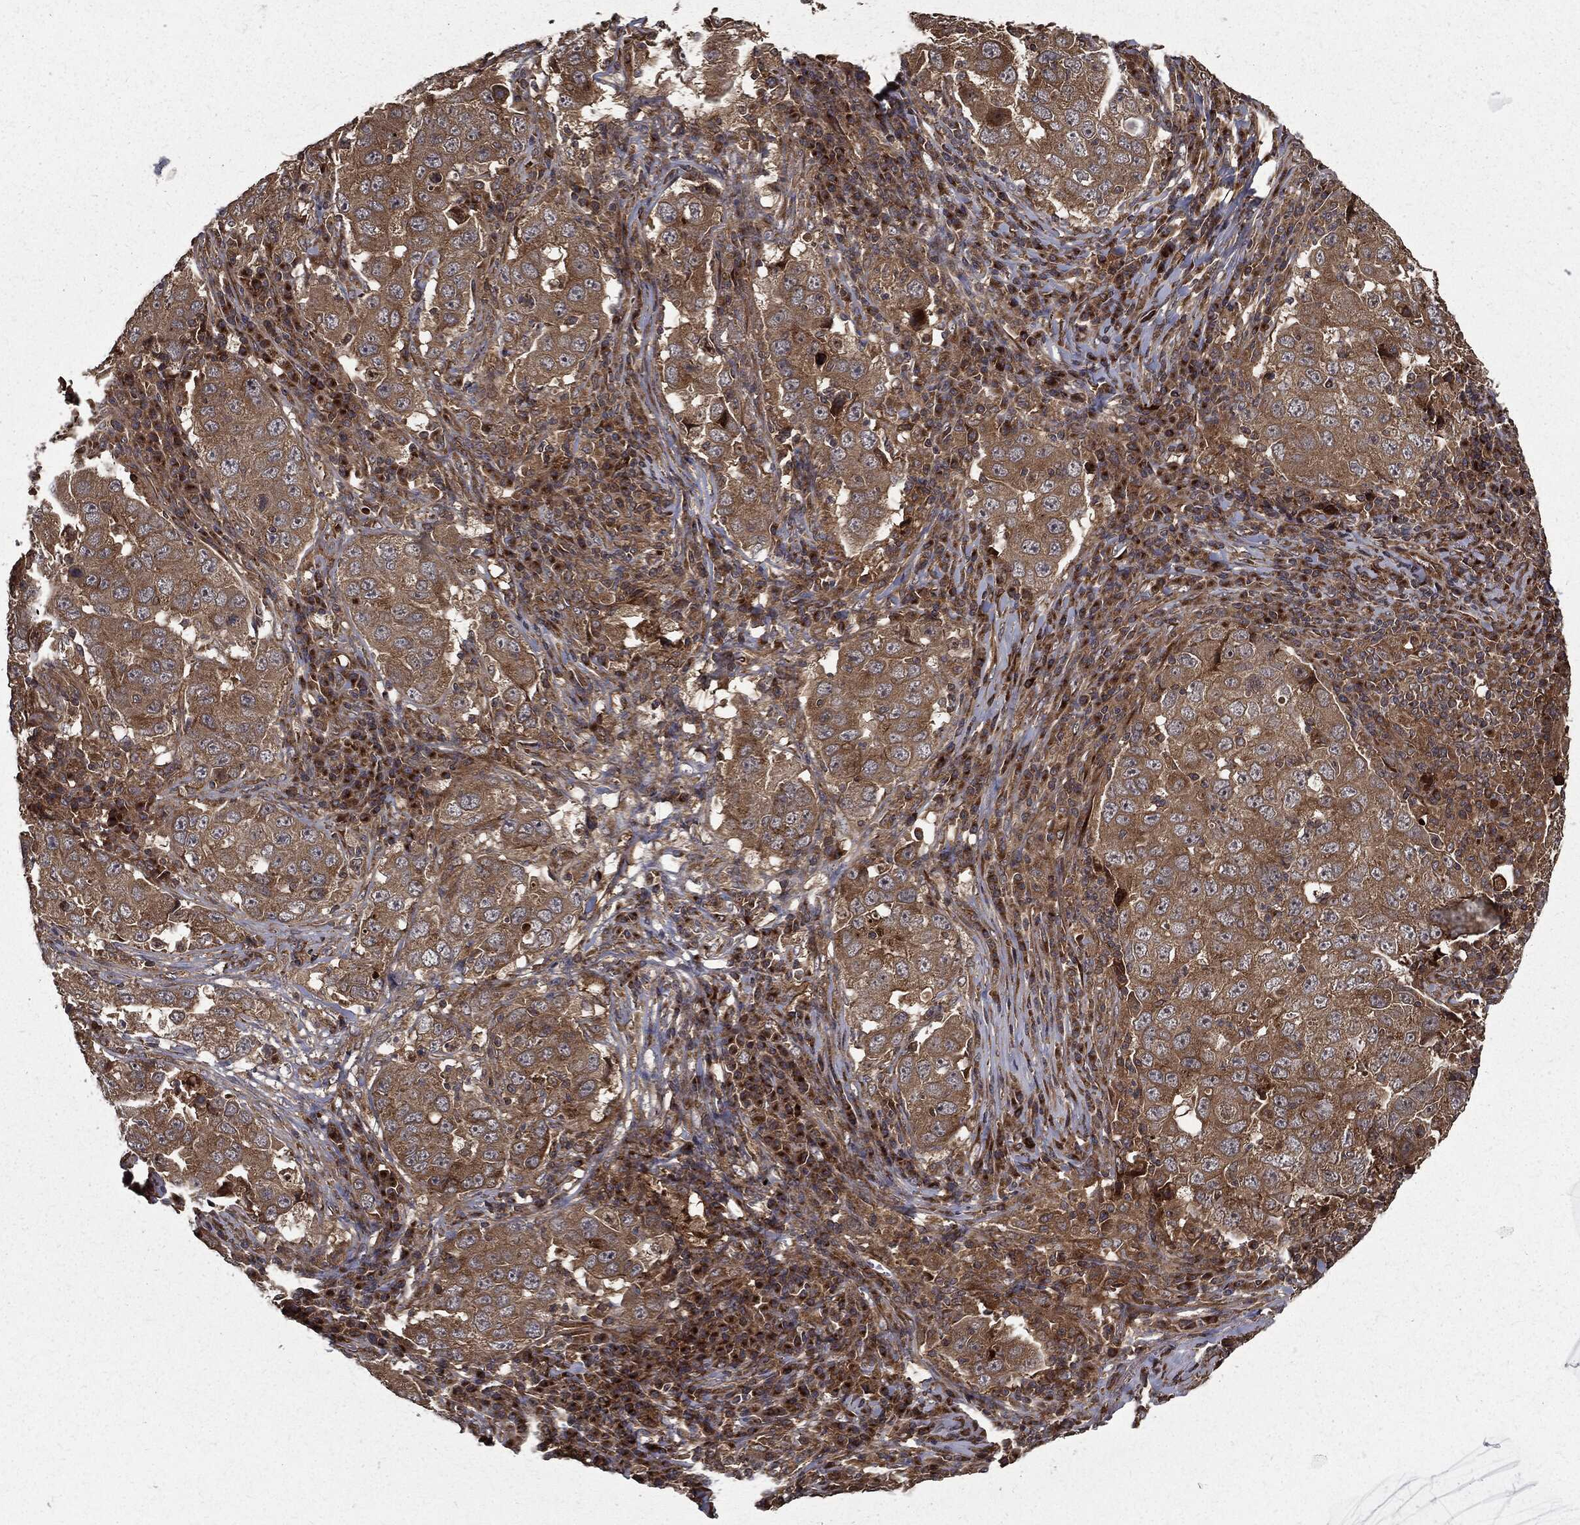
{"staining": {"intensity": "moderate", "quantity": ">75%", "location": "cytoplasmic/membranous"}, "tissue": "lung cancer", "cell_type": "Tumor cells", "image_type": "cancer", "snomed": [{"axis": "morphology", "description": "Adenocarcinoma, NOS"}, {"axis": "topography", "description": "Lung"}], "caption": "Brown immunohistochemical staining in human adenocarcinoma (lung) exhibits moderate cytoplasmic/membranous staining in about >75% of tumor cells.", "gene": "HTT", "patient": {"sex": "male", "age": 73}}